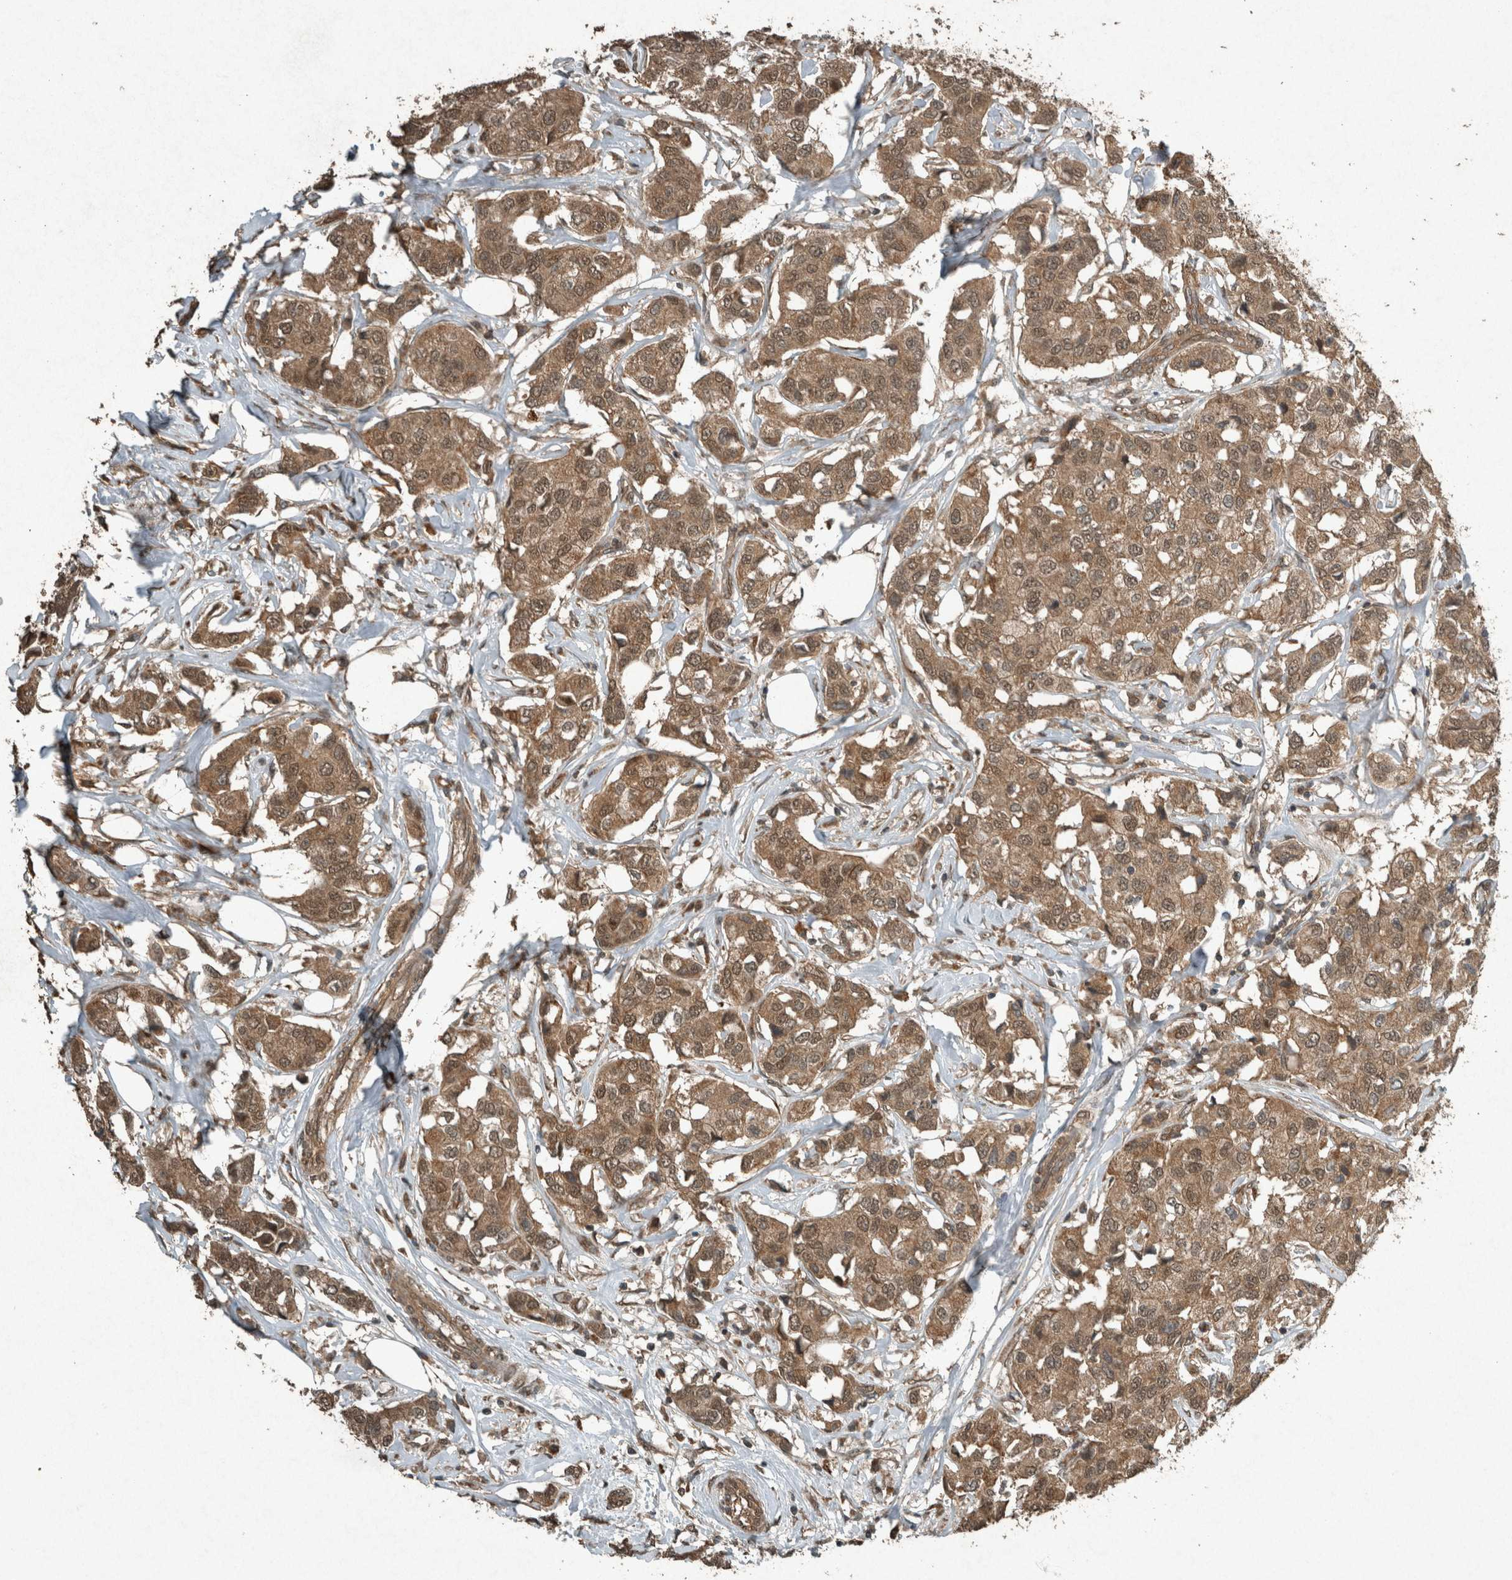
{"staining": {"intensity": "moderate", "quantity": ">75%", "location": "cytoplasmic/membranous,nuclear"}, "tissue": "breast cancer", "cell_type": "Tumor cells", "image_type": "cancer", "snomed": [{"axis": "morphology", "description": "Duct carcinoma"}, {"axis": "topography", "description": "Breast"}], "caption": "The histopathology image reveals a brown stain indicating the presence of a protein in the cytoplasmic/membranous and nuclear of tumor cells in breast cancer (intraductal carcinoma).", "gene": "ARHGEF12", "patient": {"sex": "female", "age": 80}}